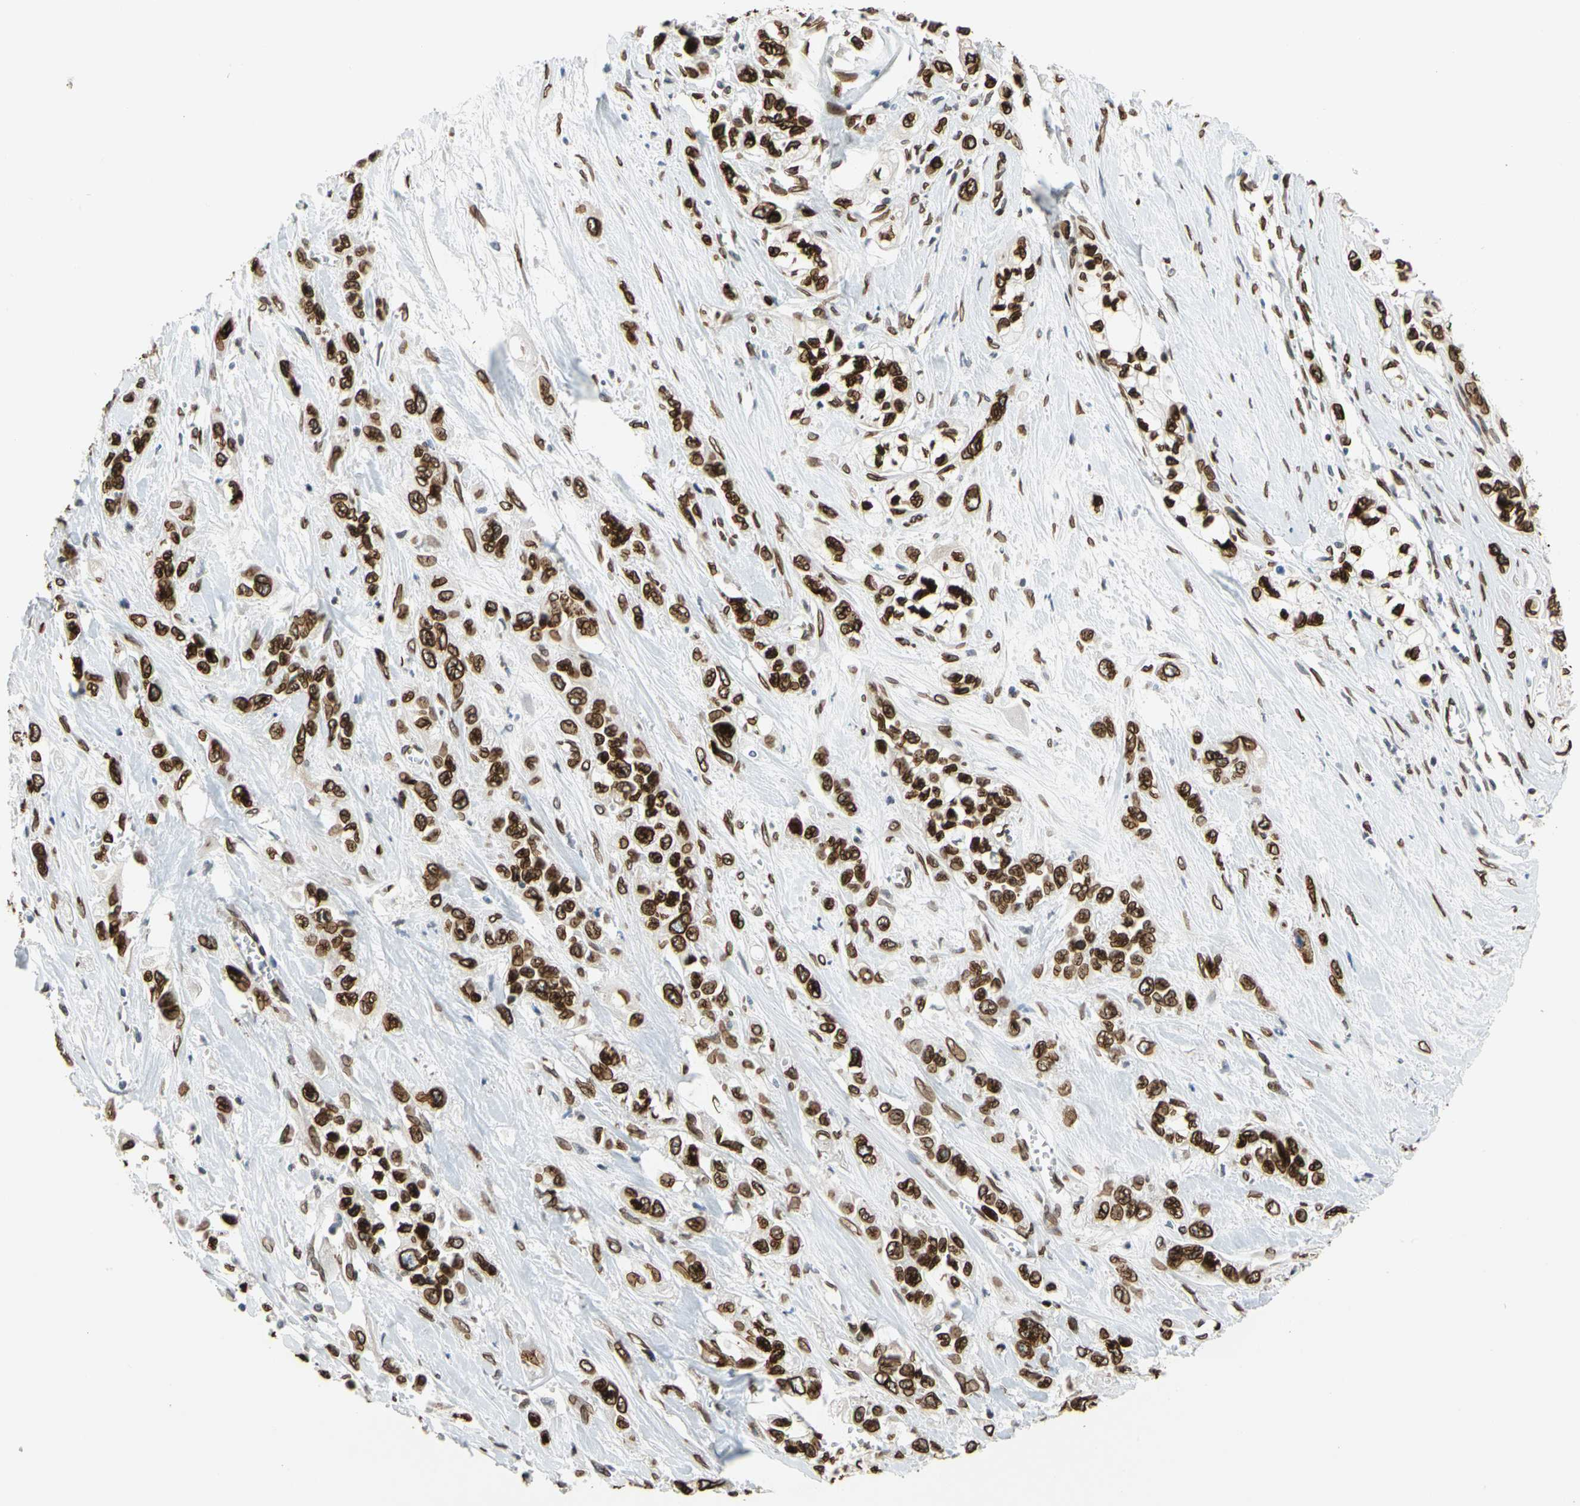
{"staining": {"intensity": "strong", "quantity": ">75%", "location": "cytoplasmic/membranous,nuclear"}, "tissue": "pancreatic cancer", "cell_type": "Tumor cells", "image_type": "cancer", "snomed": [{"axis": "morphology", "description": "Adenocarcinoma, NOS"}, {"axis": "topography", "description": "Pancreas"}], "caption": "A histopathology image of adenocarcinoma (pancreatic) stained for a protein shows strong cytoplasmic/membranous and nuclear brown staining in tumor cells.", "gene": "SUN1", "patient": {"sex": "male", "age": 74}}